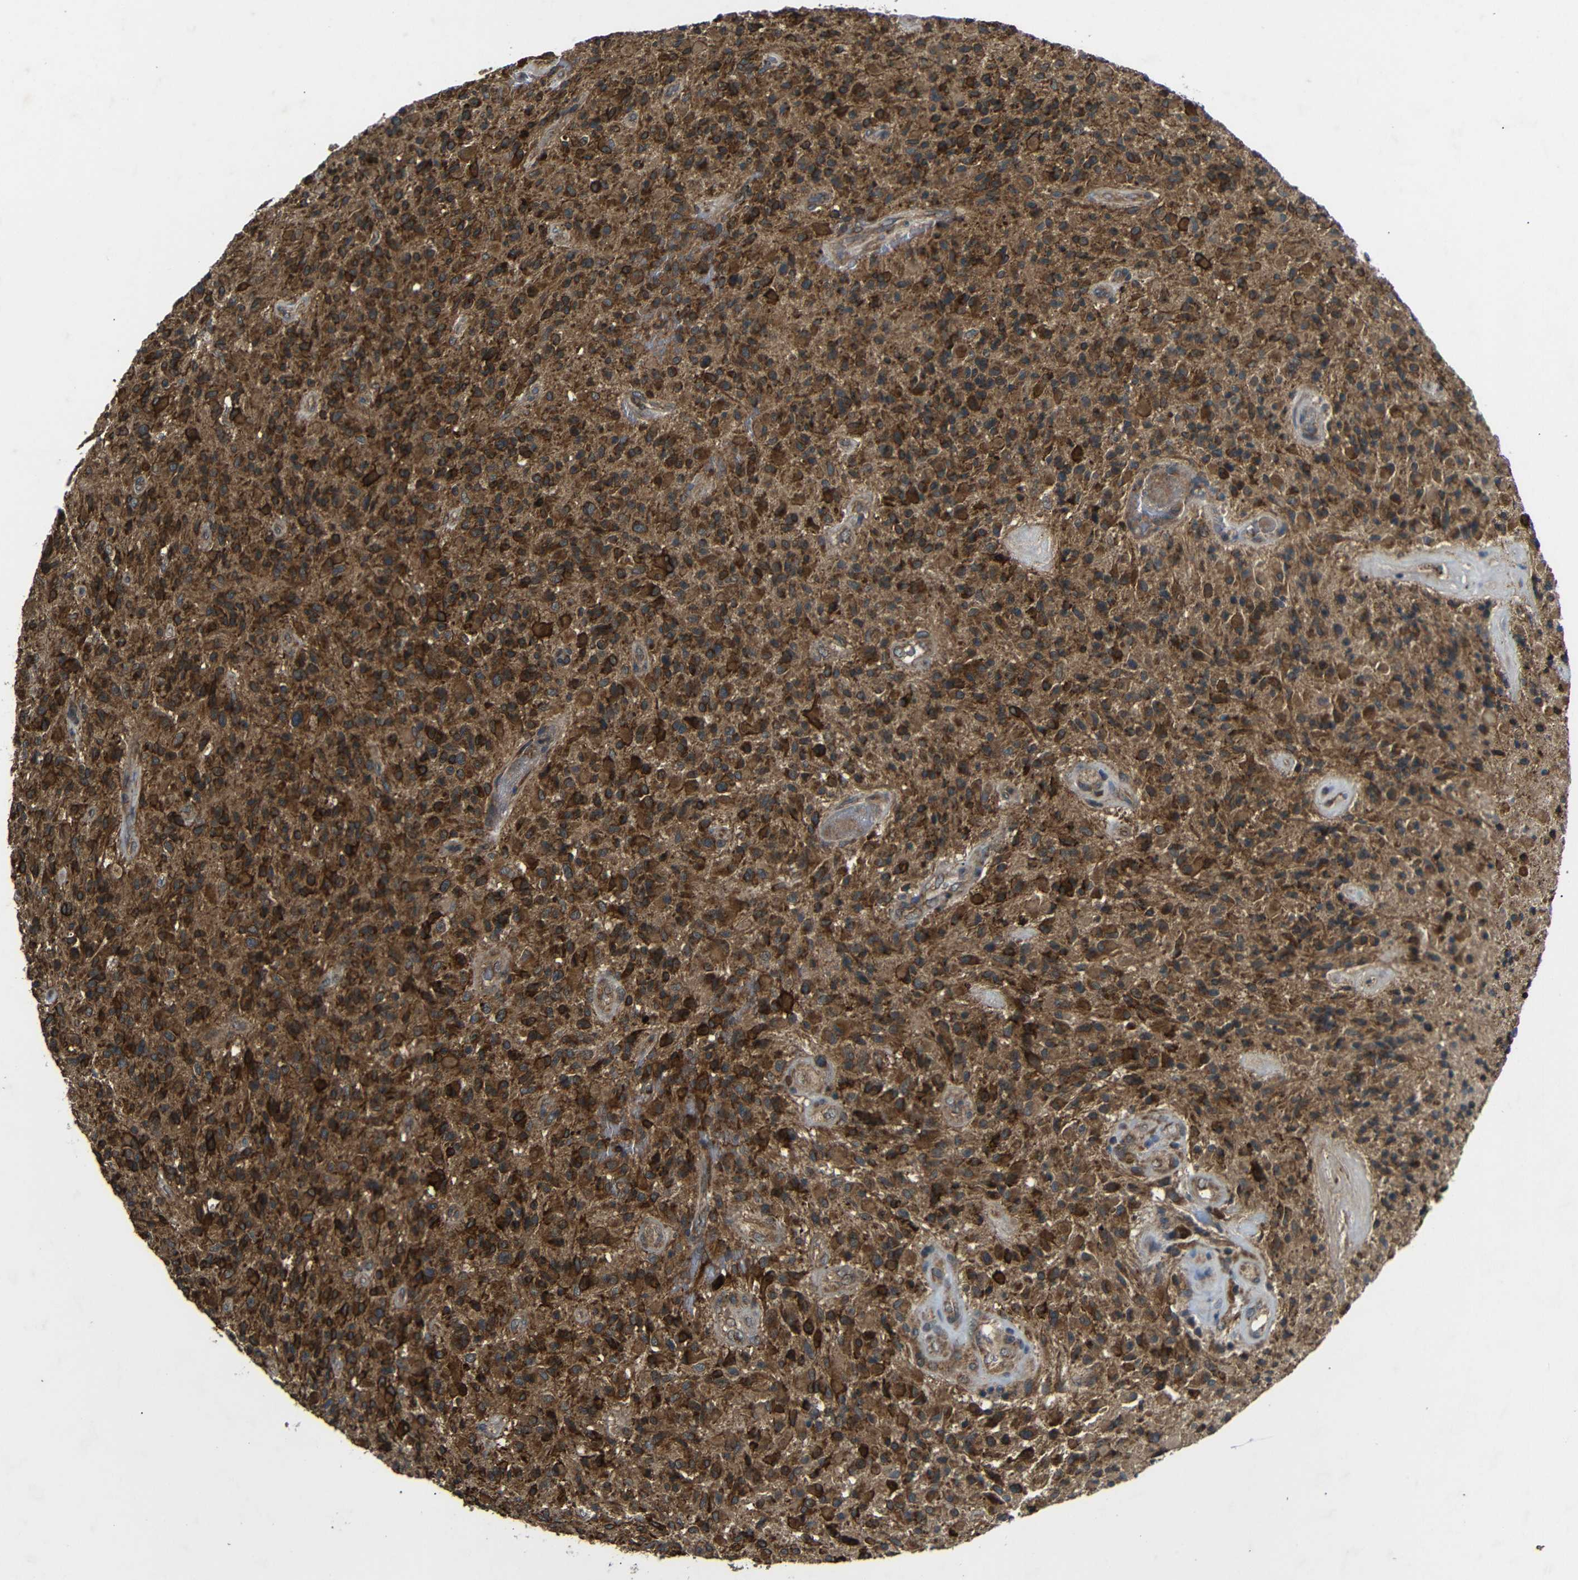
{"staining": {"intensity": "strong", "quantity": "25%-75%", "location": "cytoplasmic/membranous"}, "tissue": "glioma", "cell_type": "Tumor cells", "image_type": "cancer", "snomed": [{"axis": "morphology", "description": "Glioma, malignant, High grade"}, {"axis": "topography", "description": "Brain"}], "caption": "Immunohistochemistry micrograph of neoplastic tissue: malignant glioma (high-grade) stained using IHC reveals high levels of strong protein expression localized specifically in the cytoplasmic/membranous of tumor cells, appearing as a cytoplasmic/membranous brown color.", "gene": "TRPC1", "patient": {"sex": "male", "age": 71}}